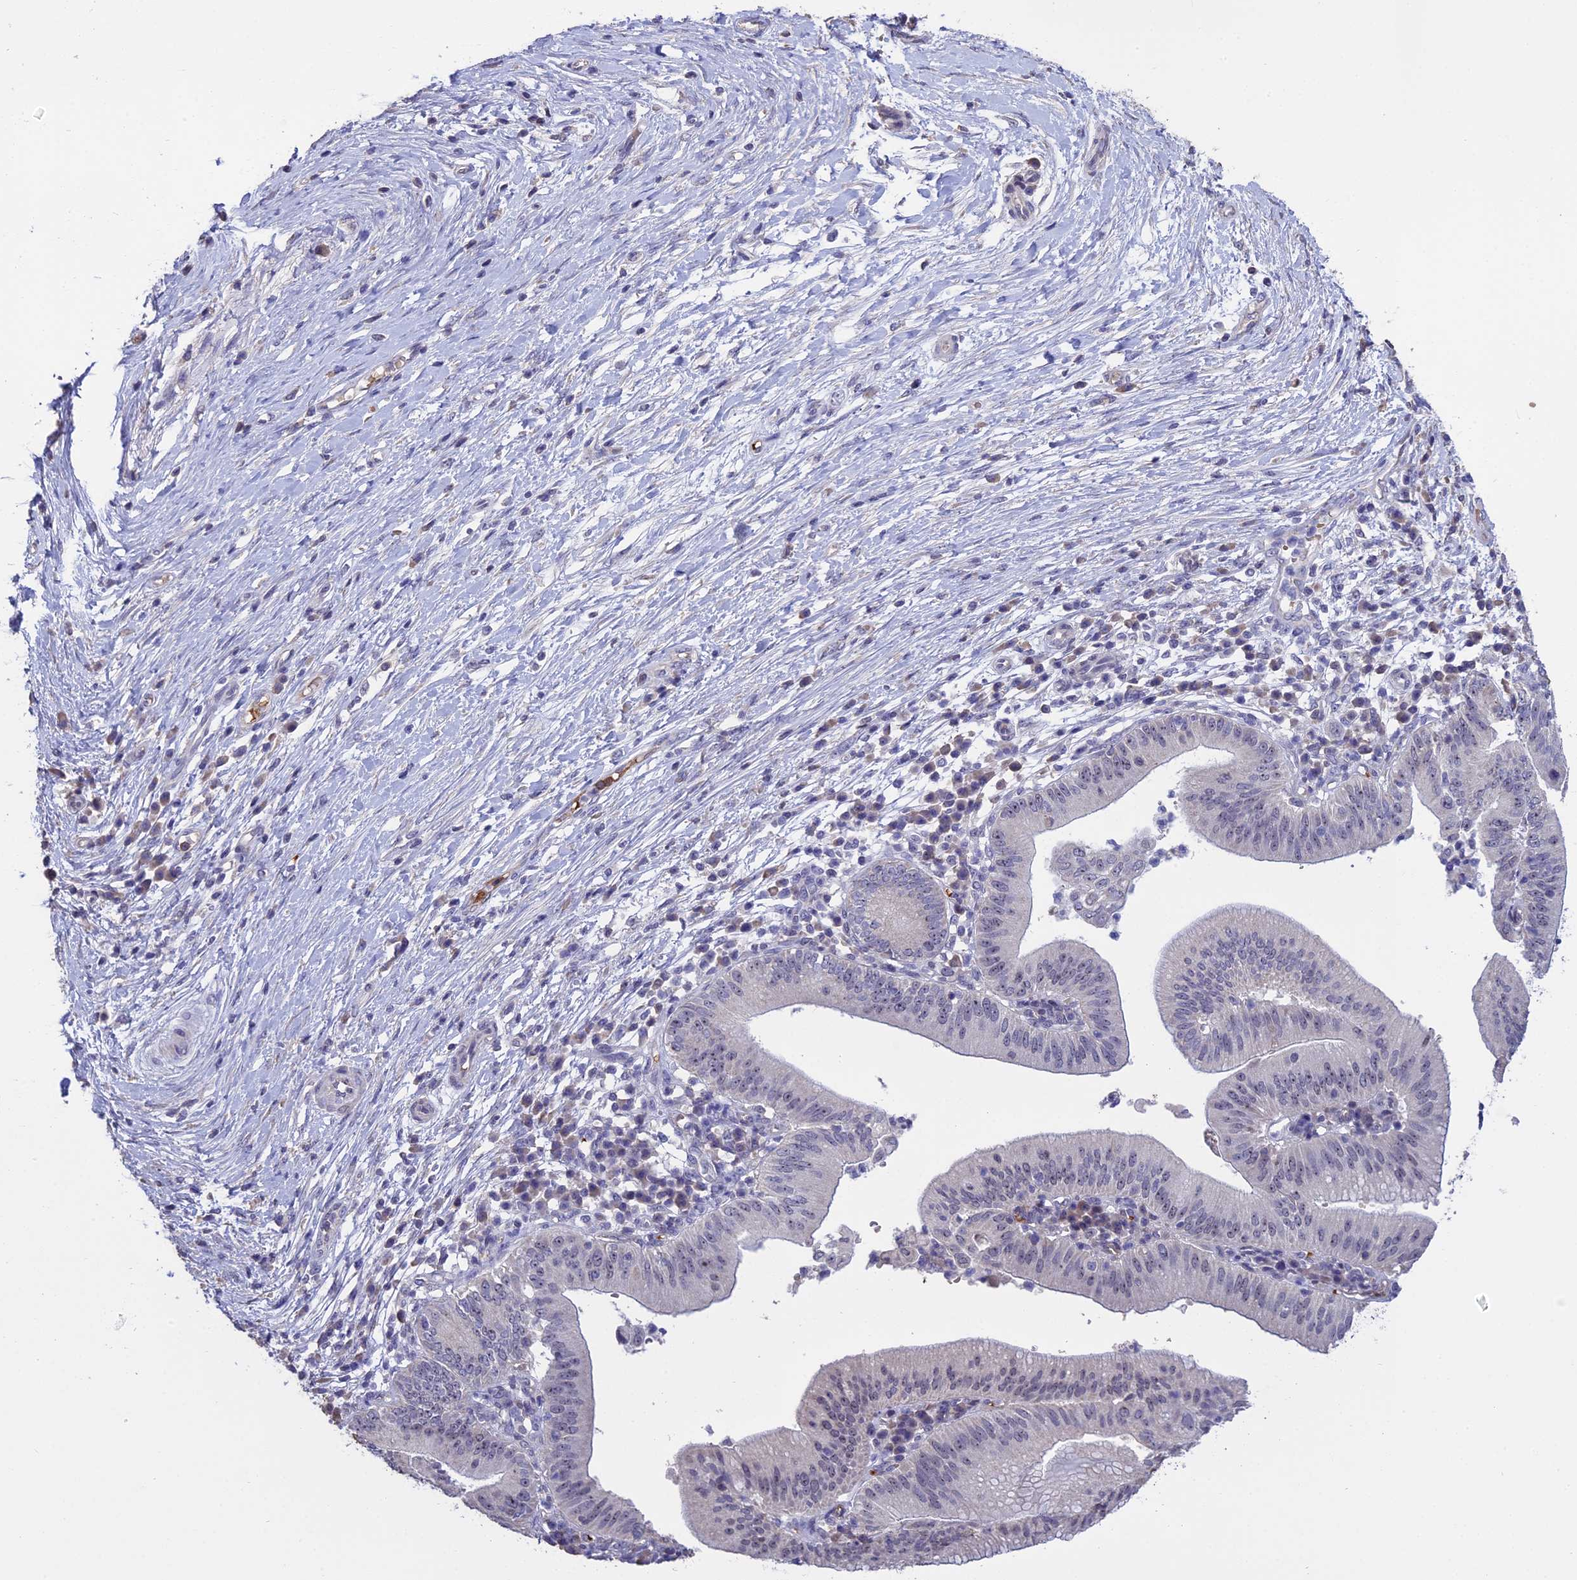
{"staining": {"intensity": "negative", "quantity": "none", "location": "none"}, "tissue": "pancreatic cancer", "cell_type": "Tumor cells", "image_type": "cancer", "snomed": [{"axis": "morphology", "description": "Adenocarcinoma, NOS"}, {"axis": "topography", "description": "Pancreas"}], "caption": "Protein analysis of pancreatic adenocarcinoma exhibits no significant positivity in tumor cells.", "gene": "KNOP1", "patient": {"sex": "male", "age": 68}}